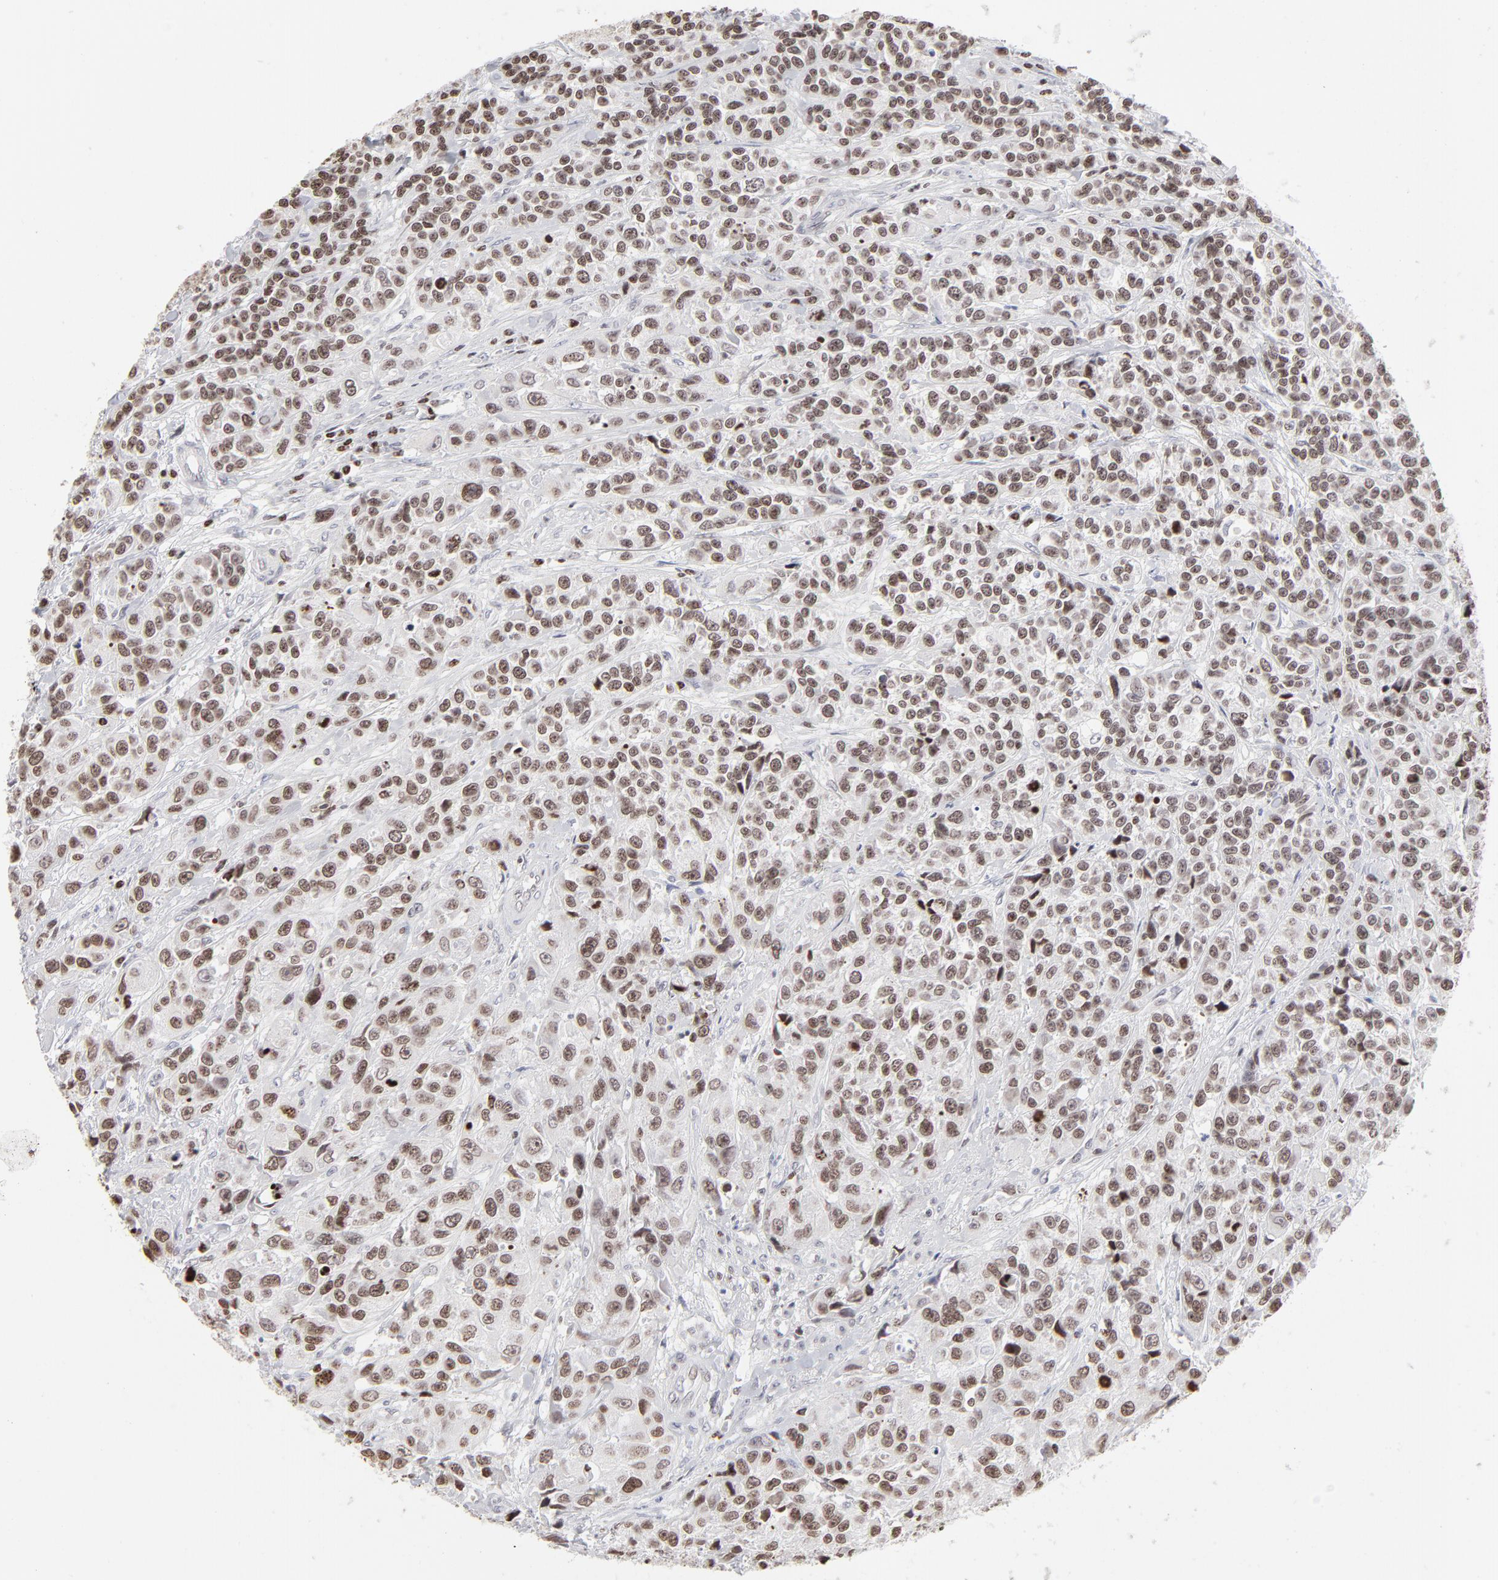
{"staining": {"intensity": "moderate", "quantity": ">75%", "location": "nuclear"}, "tissue": "urothelial cancer", "cell_type": "Tumor cells", "image_type": "cancer", "snomed": [{"axis": "morphology", "description": "Urothelial carcinoma, High grade"}, {"axis": "topography", "description": "Urinary bladder"}], "caption": "The histopathology image shows staining of urothelial cancer, revealing moderate nuclear protein positivity (brown color) within tumor cells.", "gene": "PARP1", "patient": {"sex": "female", "age": 81}}